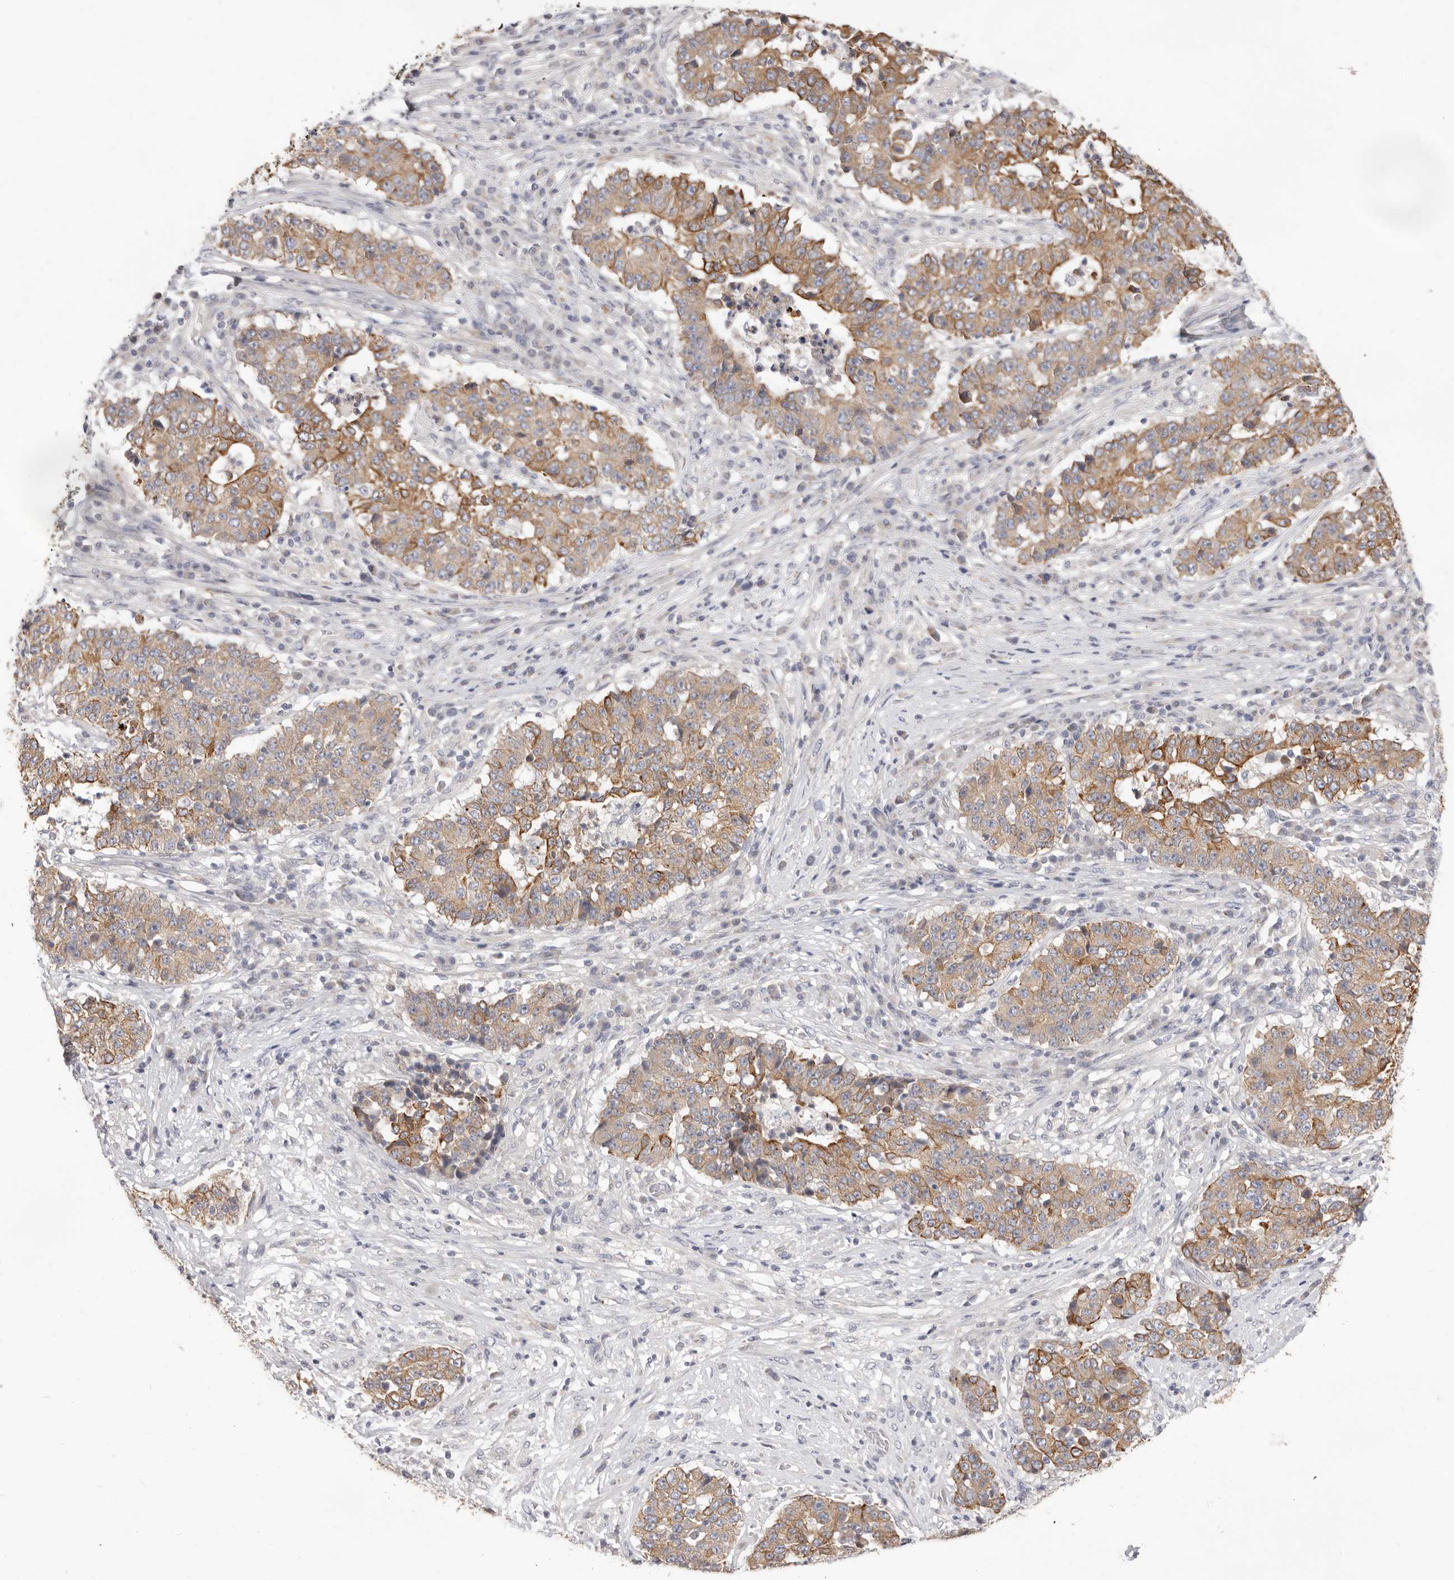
{"staining": {"intensity": "moderate", "quantity": ">75%", "location": "cytoplasmic/membranous"}, "tissue": "stomach cancer", "cell_type": "Tumor cells", "image_type": "cancer", "snomed": [{"axis": "morphology", "description": "Adenocarcinoma, NOS"}, {"axis": "topography", "description": "Stomach"}], "caption": "Immunohistochemistry histopathology image of neoplastic tissue: human stomach cancer stained using immunohistochemistry shows medium levels of moderate protein expression localized specifically in the cytoplasmic/membranous of tumor cells, appearing as a cytoplasmic/membranous brown color.", "gene": "USH1C", "patient": {"sex": "male", "age": 59}}